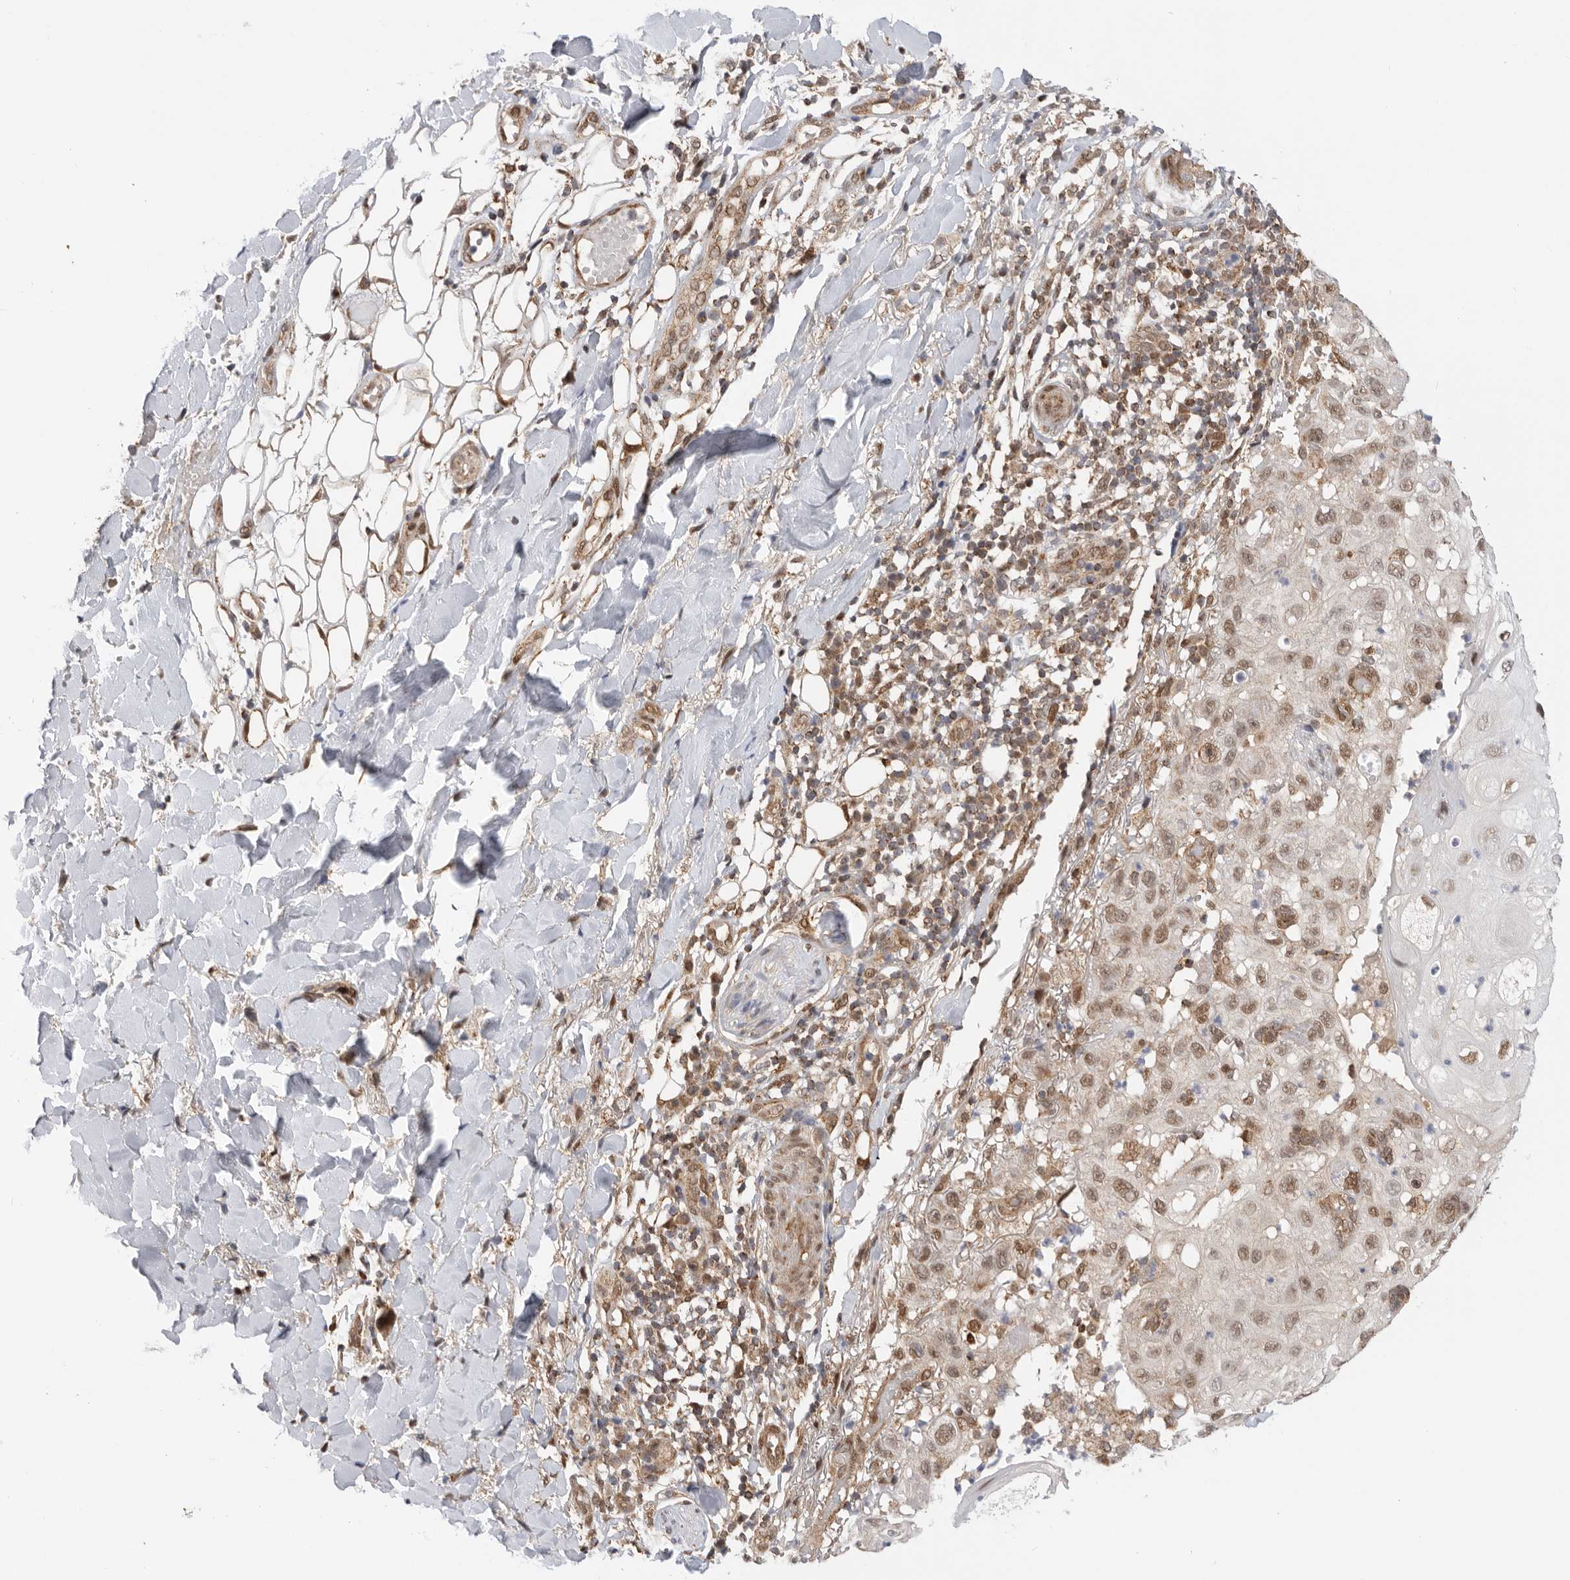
{"staining": {"intensity": "moderate", "quantity": ">75%", "location": "nuclear"}, "tissue": "skin cancer", "cell_type": "Tumor cells", "image_type": "cancer", "snomed": [{"axis": "morphology", "description": "Normal tissue, NOS"}, {"axis": "morphology", "description": "Squamous cell carcinoma, NOS"}, {"axis": "topography", "description": "Skin"}], "caption": "There is medium levels of moderate nuclear positivity in tumor cells of skin cancer, as demonstrated by immunohistochemical staining (brown color).", "gene": "DCAF8", "patient": {"sex": "female", "age": 96}}